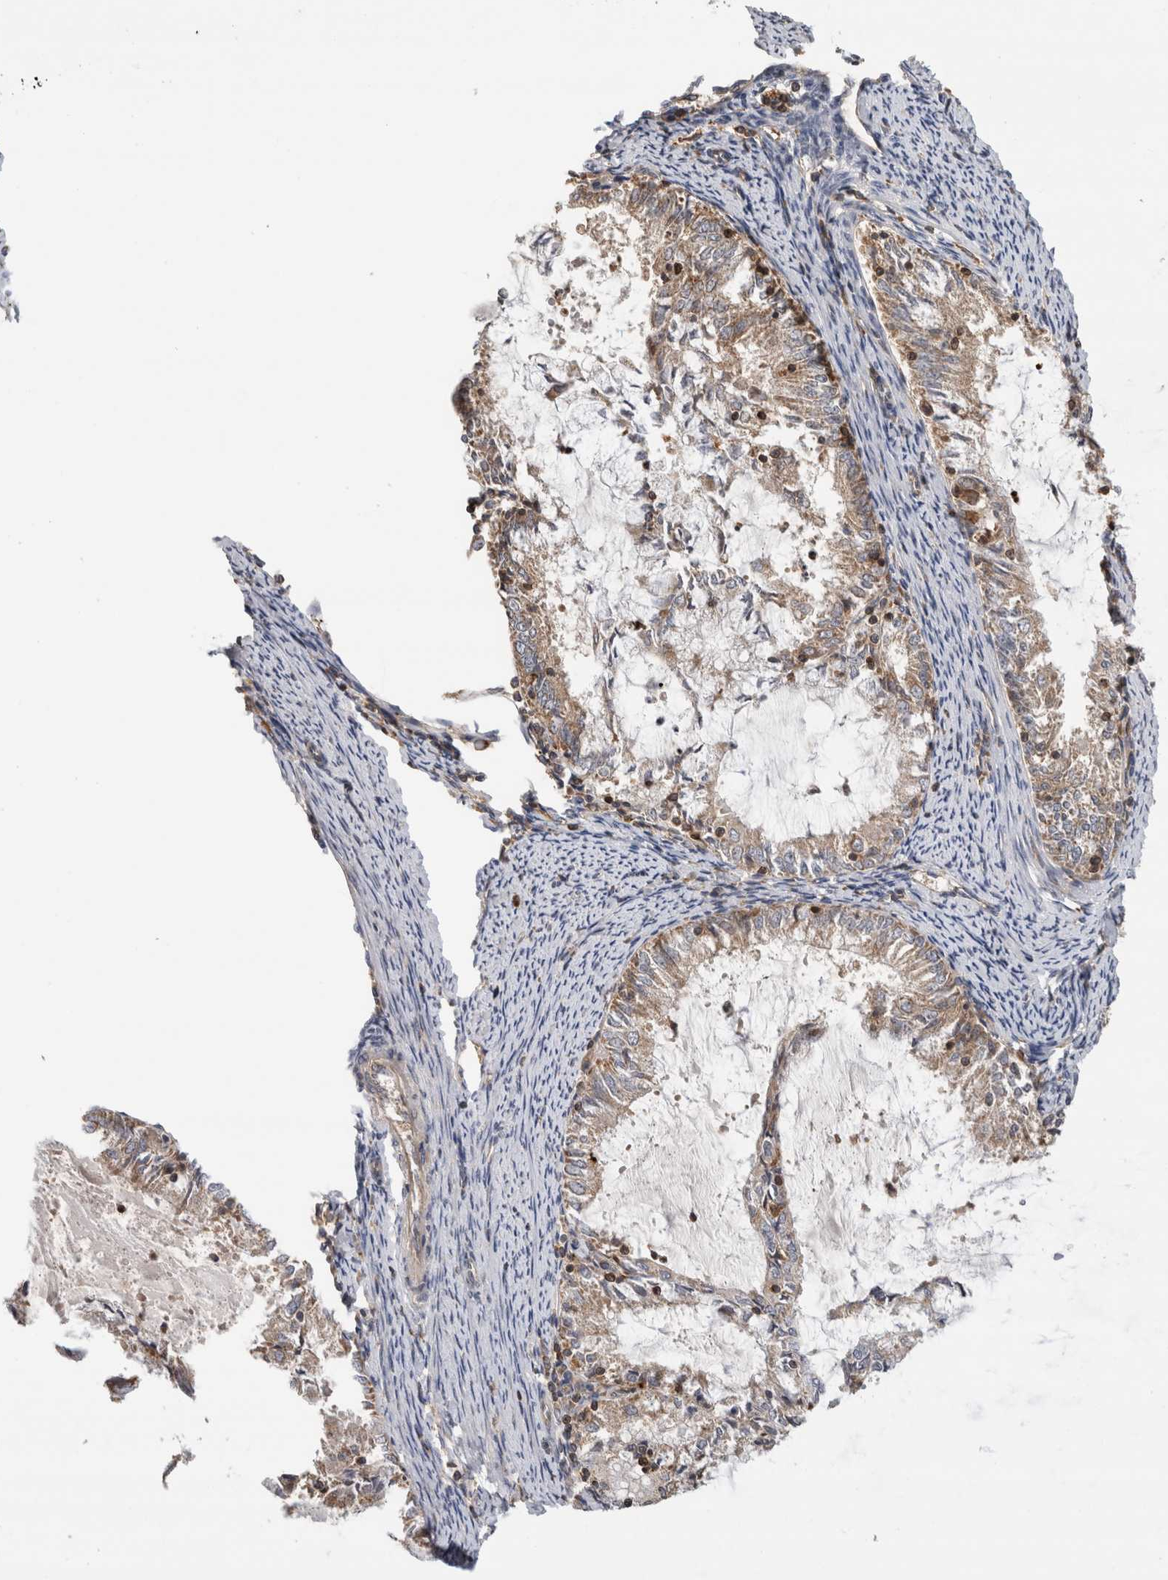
{"staining": {"intensity": "weak", "quantity": ">75%", "location": "cytoplasmic/membranous"}, "tissue": "endometrial cancer", "cell_type": "Tumor cells", "image_type": "cancer", "snomed": [{"axis": "morphology", "description": "Adenocarcinoma, NOS"}, {"axis": "topography", "description": "Endometrium"}], "caption": "The photomicrograph exhibits immunohistochemical staining of endometrial cancer. There is weak cytoplasmic/membranous positivity is identified in about >75% of tumor cells. Using DAB (3,3'-diaminobenzidine) (brown) and hematoxylin (blue) stains, captured at high magnification using brightfield microscopy.", "gene": "GRIK2", "patient": {"sex": "female", "age": 57}}